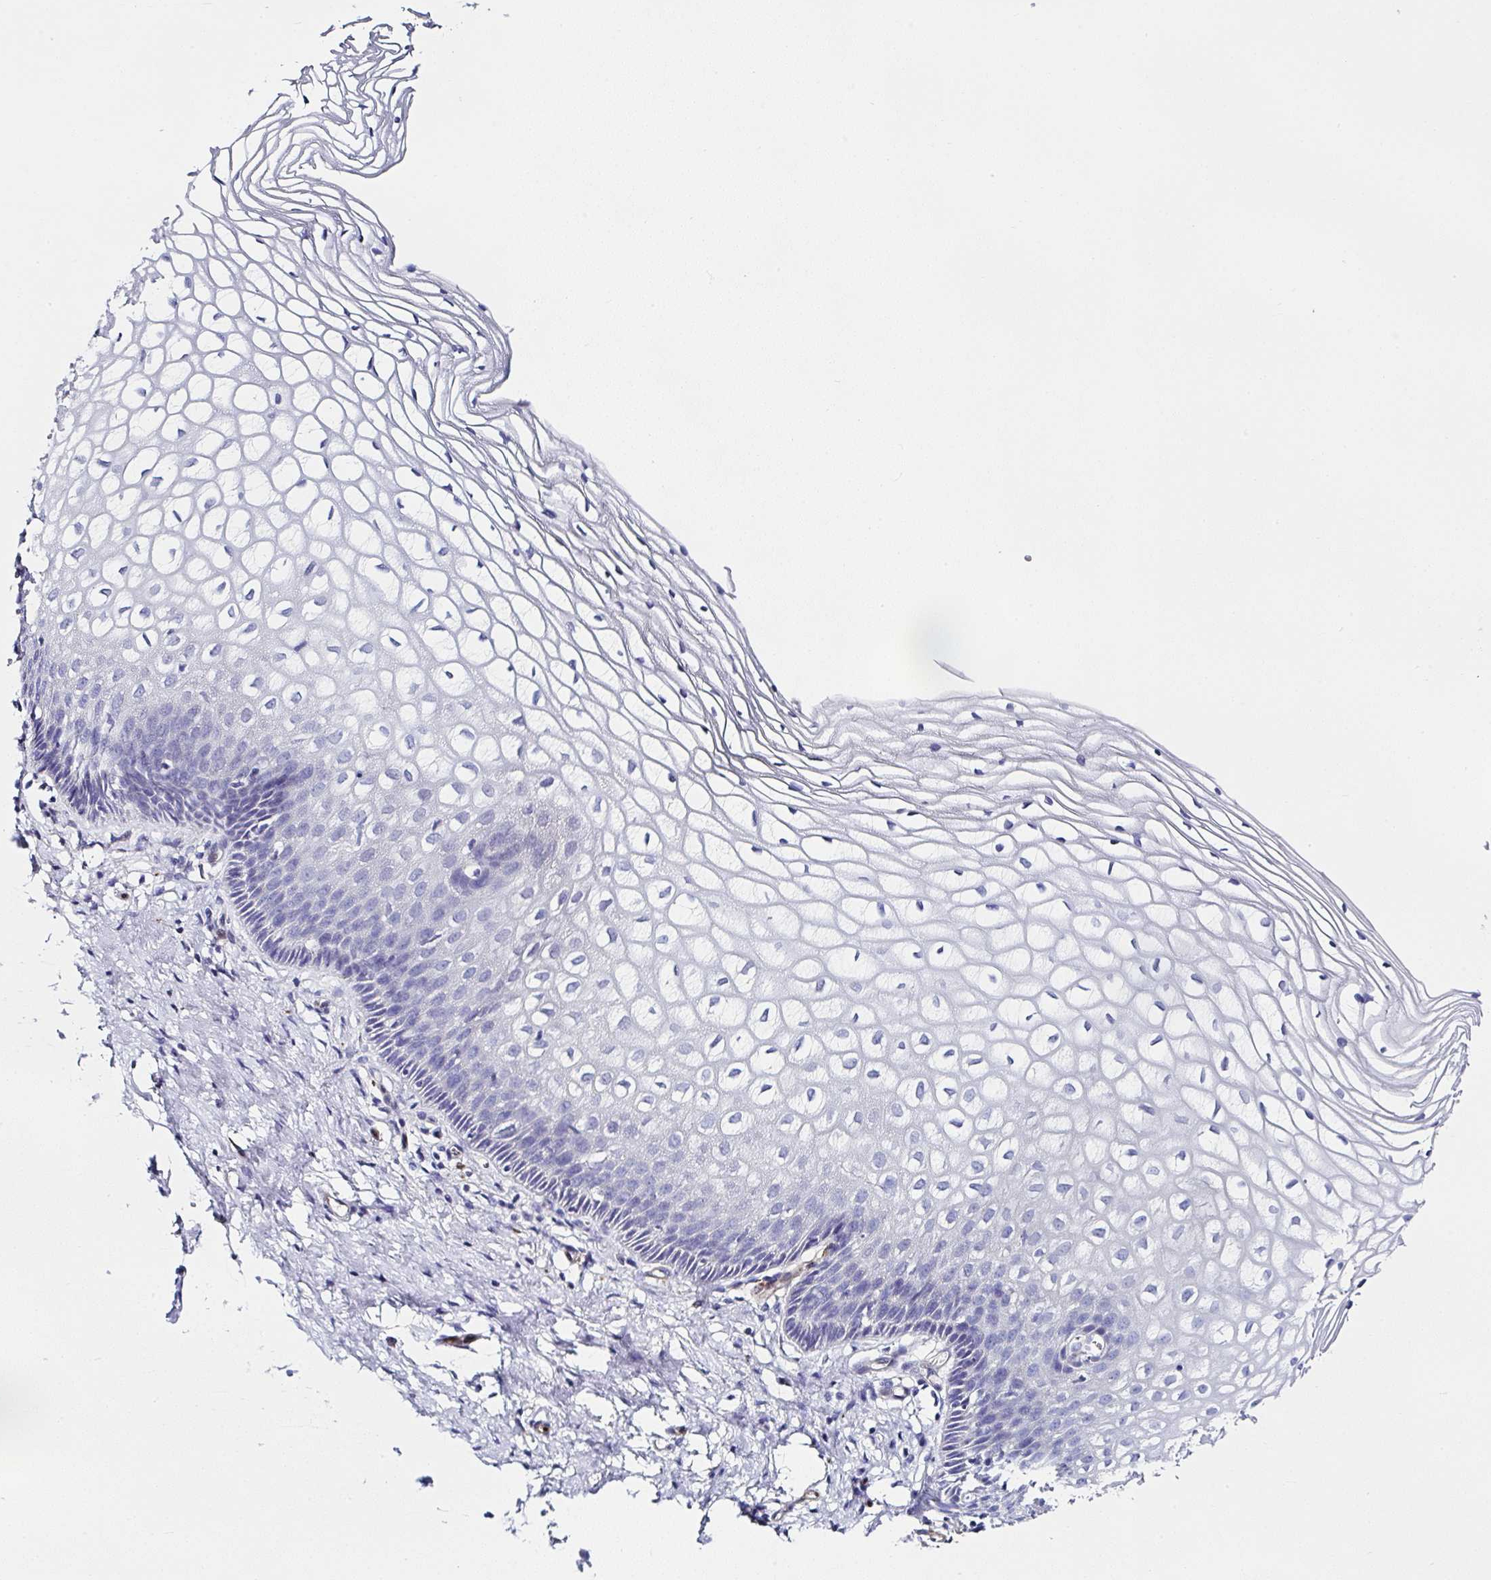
{"staining": {"intensity": "negative", "quantity": "none", "location": "none"}, "tissue": "cervix", "cell_type": "Glandular cells", "image_type": "normal", "snomed": [{"axis": "morphology", "description": "Normal tissue, NOS"}, {"axis": "topography", "description": "Cervix"}], "caption": "High power microscopy micrograph of an immunohistochemistry photomicrograph of benign cervix, revealing no significant staining in glandular cells.", "gene": "PPFIA4", "patient": {"sex": "female", "age": 36}}